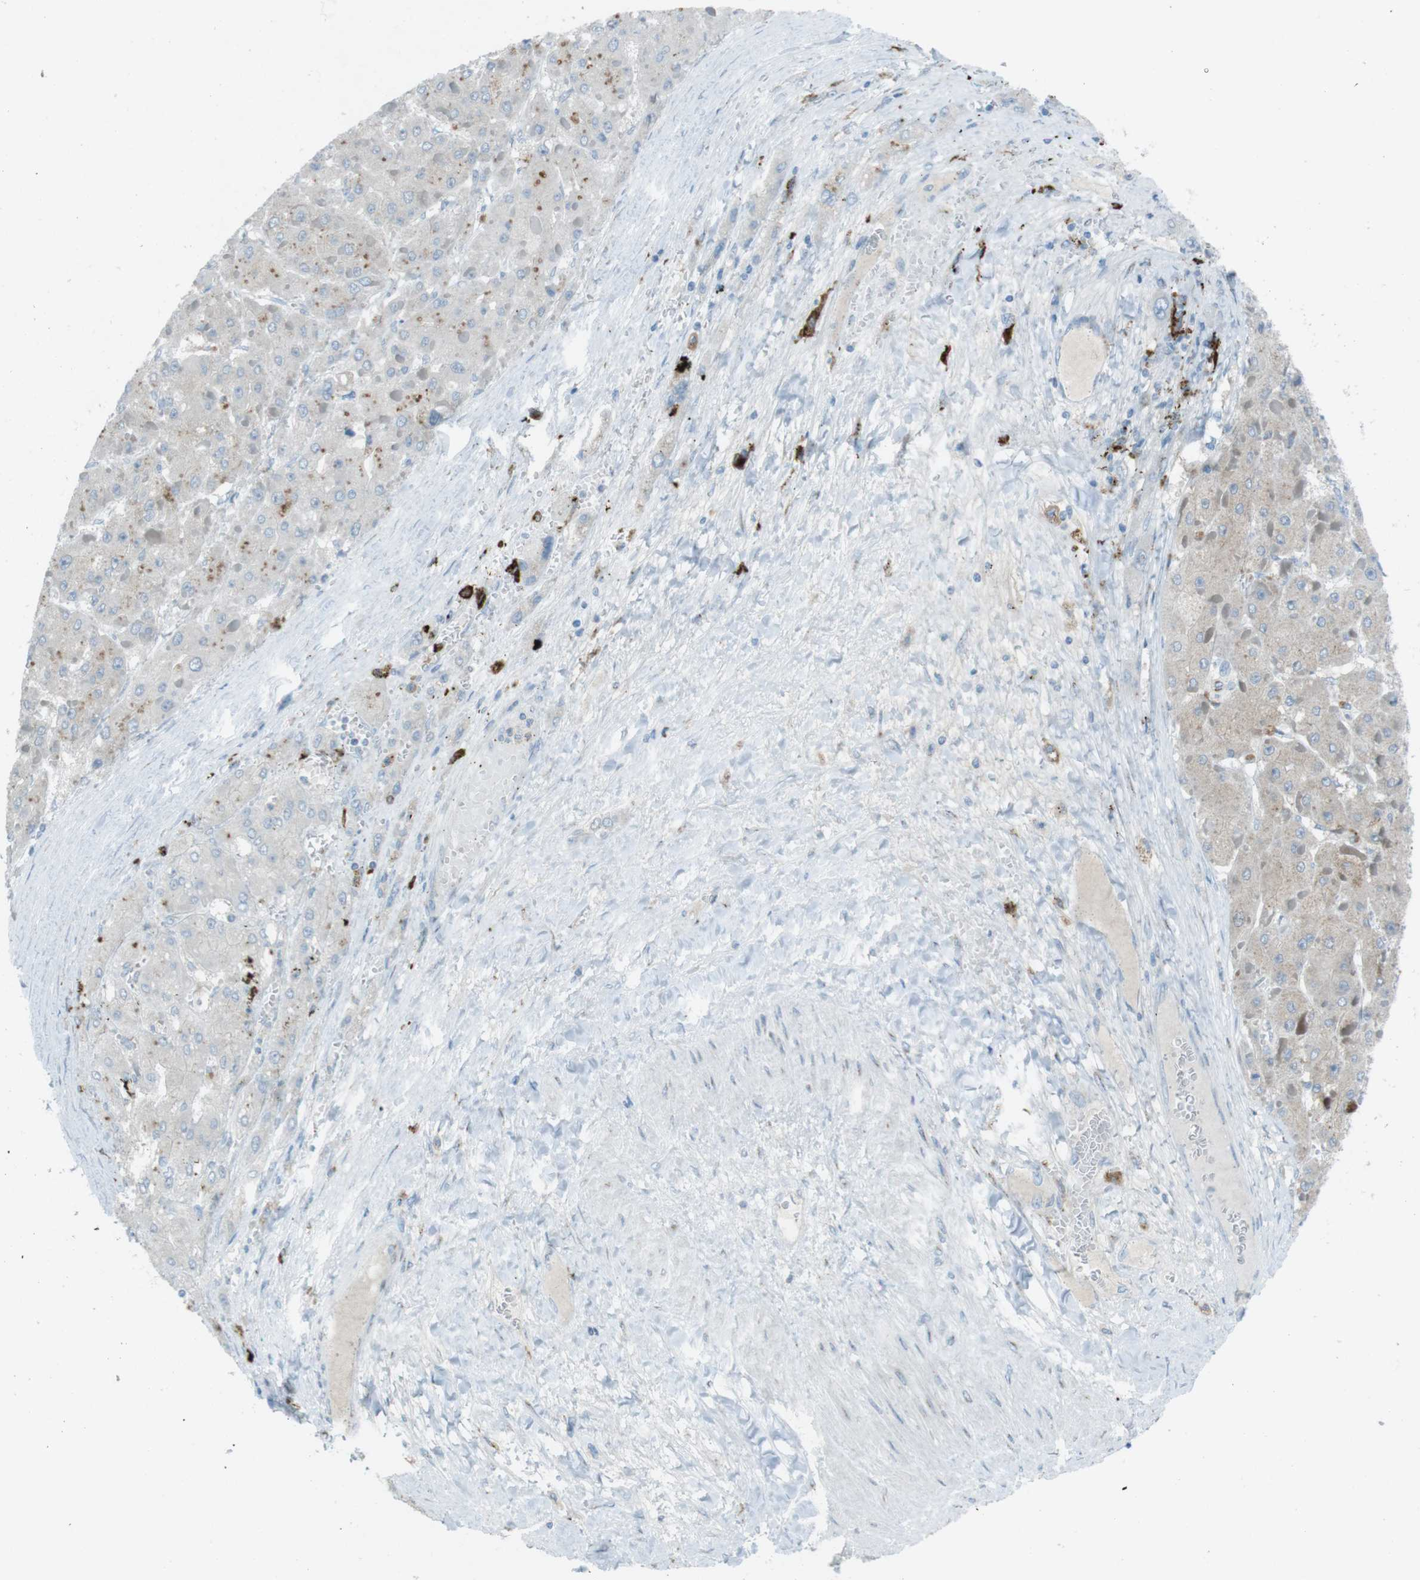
{"staining": {"intensity": "moderate", "quantity": "<25%", "location": "cytoplasmic/membranous"}, "tissue": "liver cancer", "cell_type": "Tumor cells", "image_type": "cancer", "snomed": [{"axis": "morphology", "description": "Carcinoma, Hepatocellular, NOS"}, {"axis": "topography", "description": "Liver"}], "caption": "Moderate cytoplasmic/membranous protein positivity is seen in about <25% of tumor cells in liver cancer (hepatocellular carcinoma).", "gene": "TXNDC15", "patient": {"sex": "female", "age": 73}}